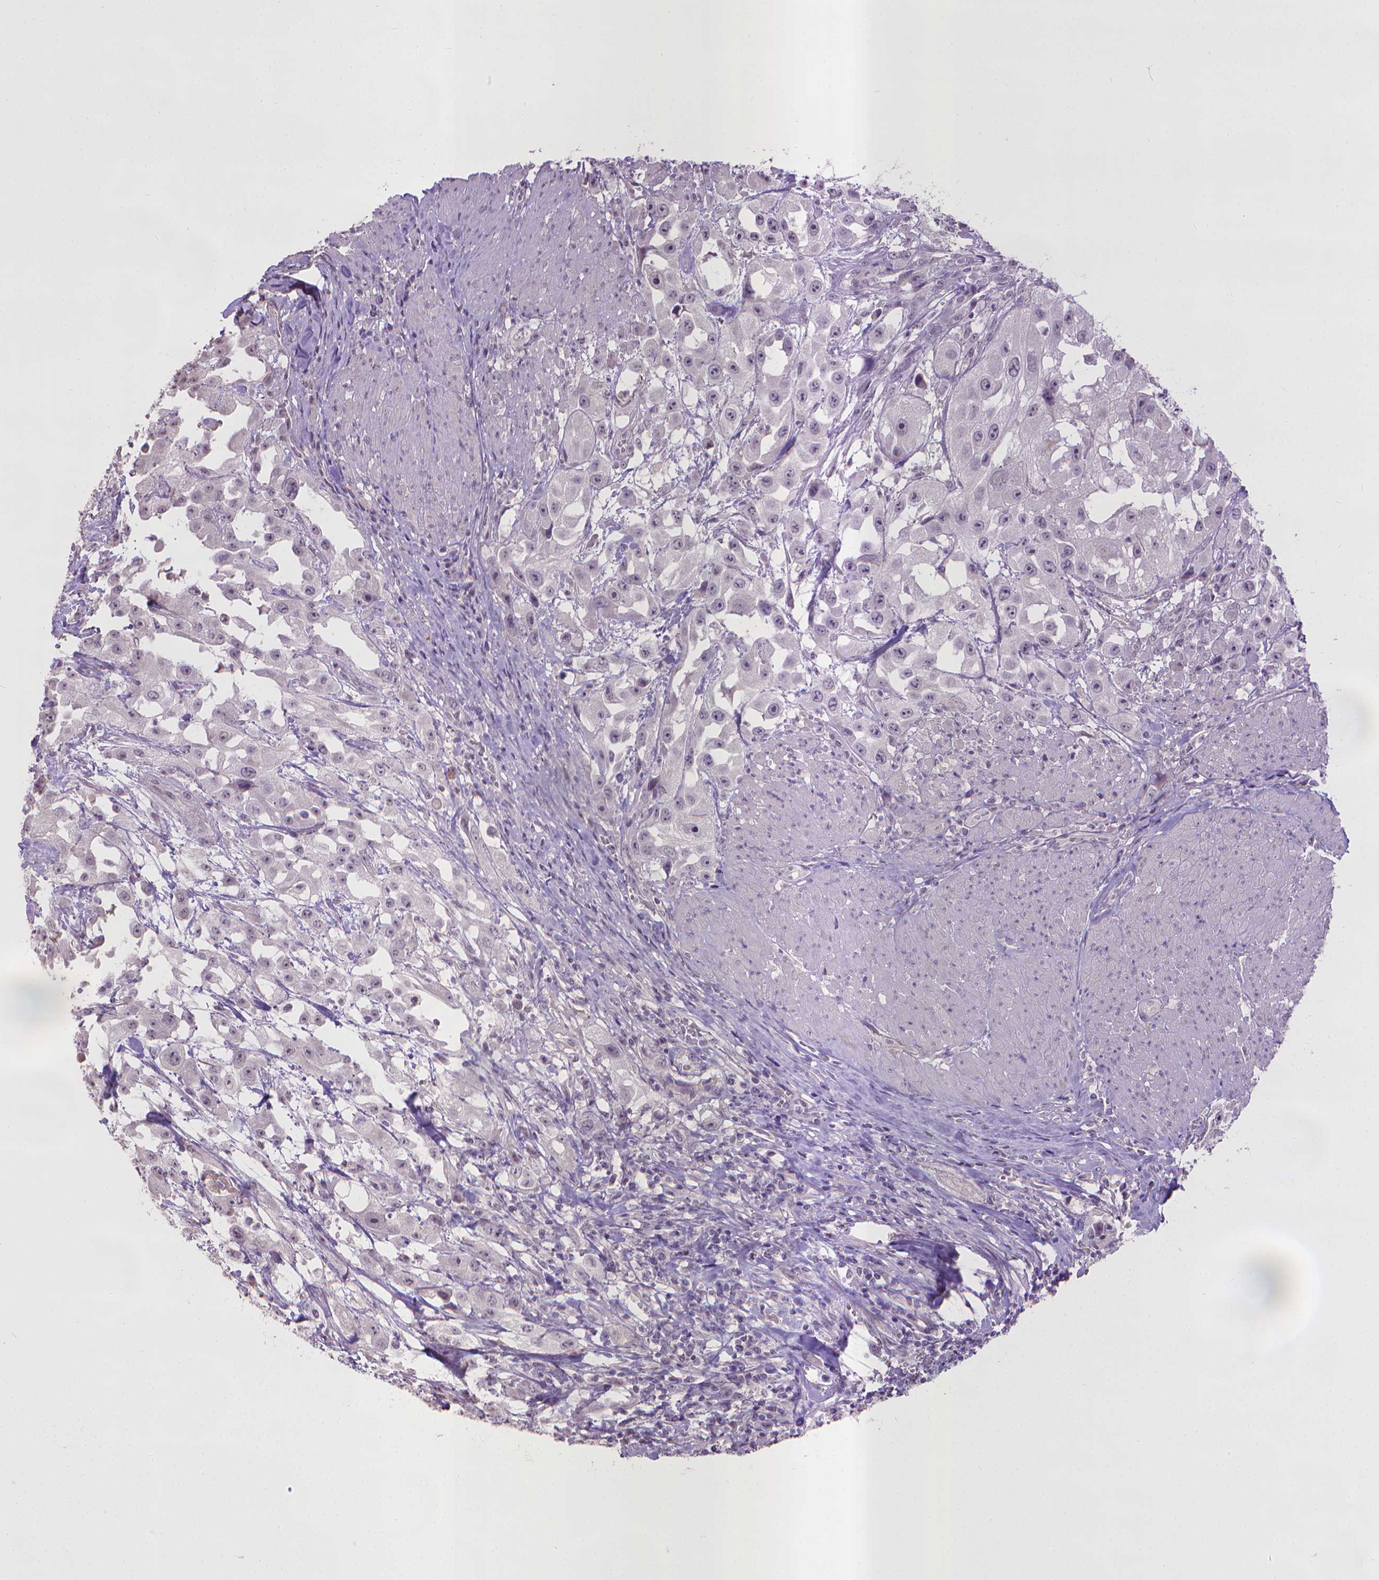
{"staining": {"intensity": "negative", "quantity": "none", "location": "none"}, "tissue": "urothelial cancer", "cell_type": "Tumor cells", "image_type": "cancer", "snomed": [{"axis": "morphology", "description": "Urothelial carcinoma, High grade"}, {"axis": "topography", "description": "Urinary bladder"}], "caption": "The image shows no staining of tumor cells in urothelial cancer.", "gene": "CPM", "patient": {"sex": "male", "age": 79}}